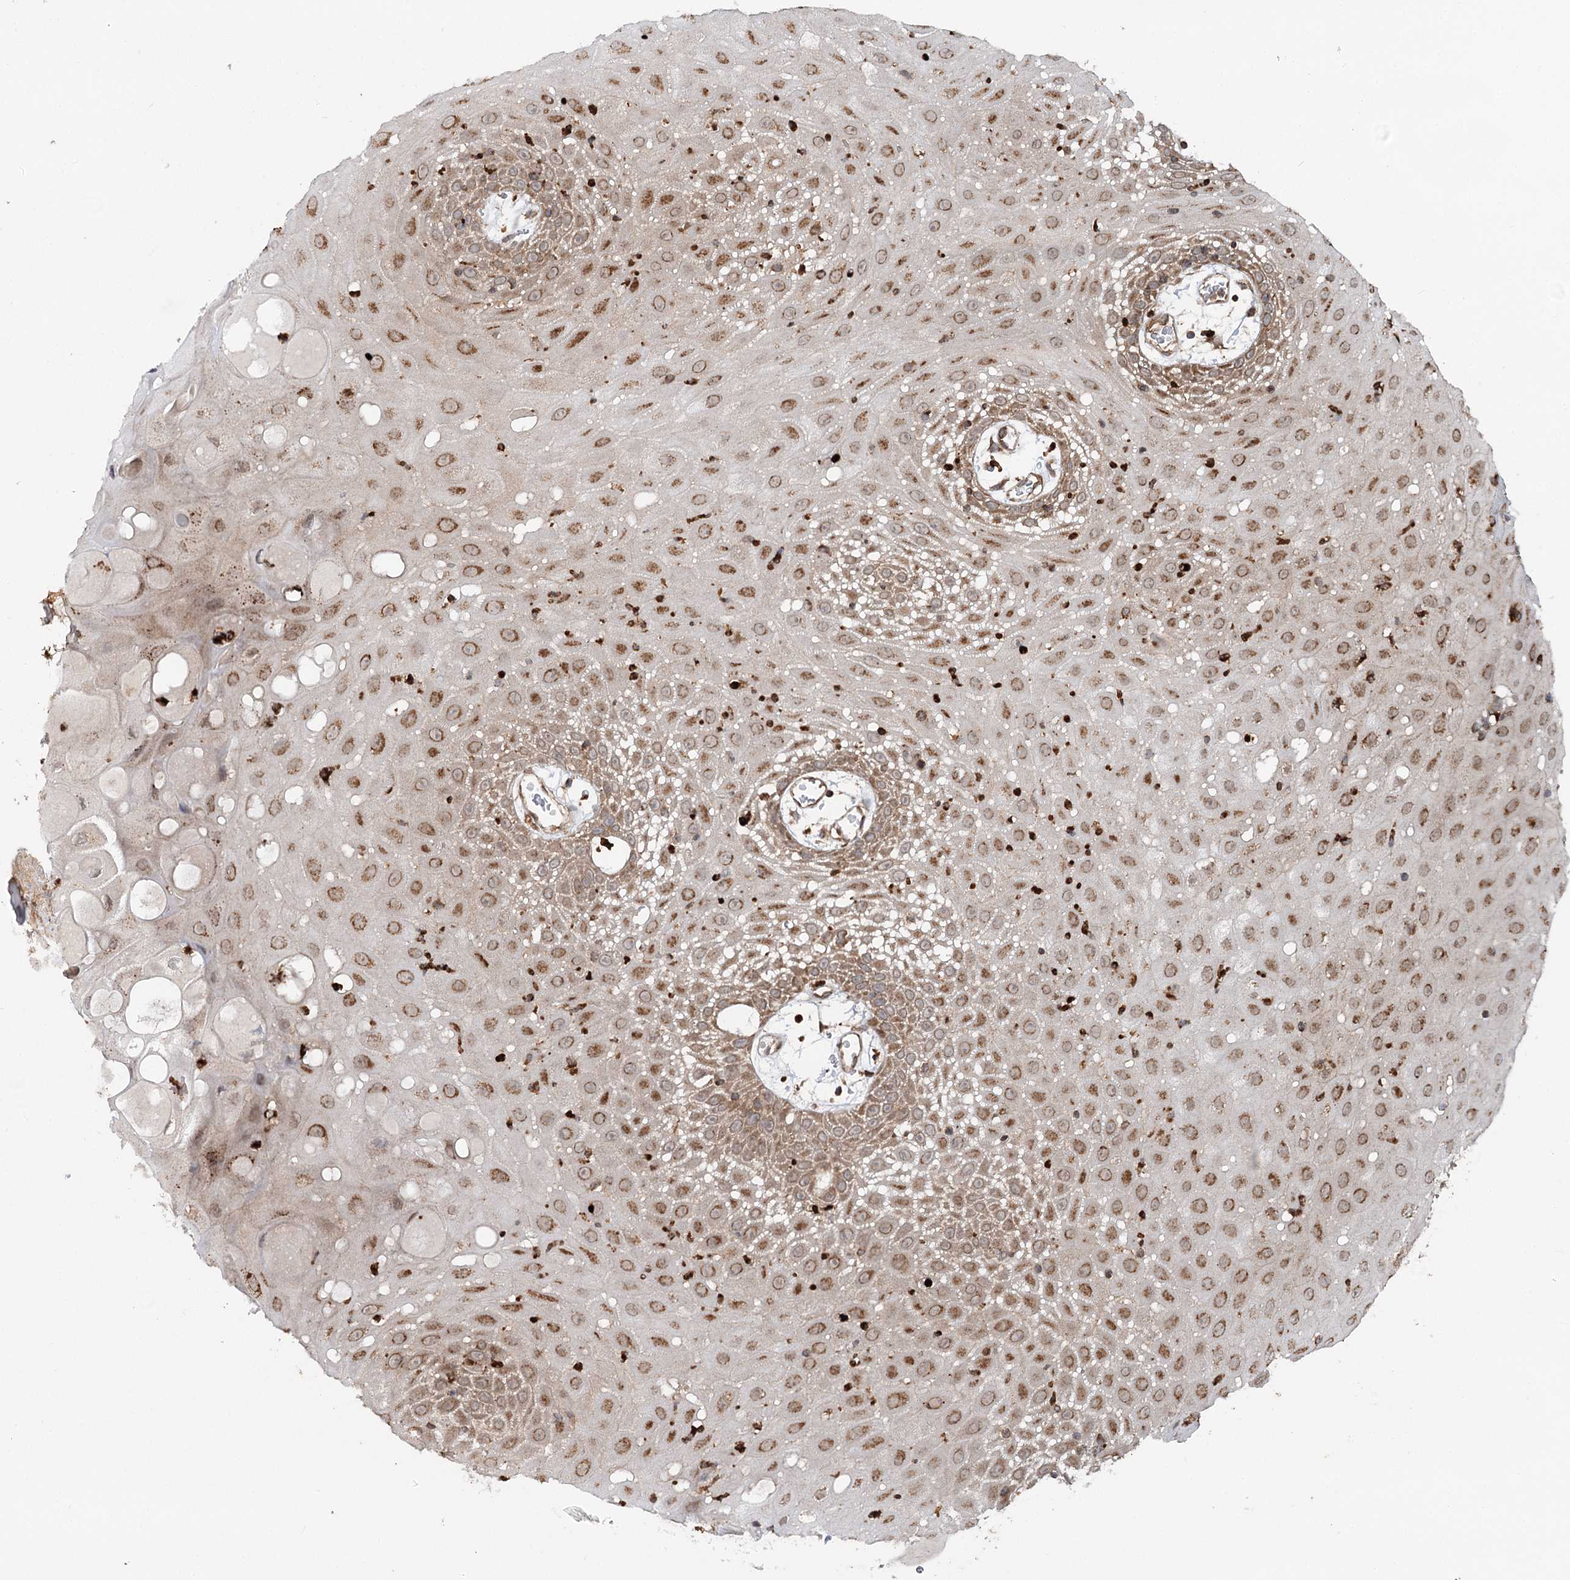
{"staining": {"intensity": "moderate", "quantity": "25%-75%", "location": "cytoplasmic/membranous"}, "tissue": "oral mucosa", "cell_type": "Squamous epithelial cells", "image_type": "normal", "snomed": [{"axis": "morphology", "description": "Normal tissue, NOS"}, {"axis": "topography", "description": "Skeletal muscle"}, {"axis": "topography", "description": "Oral tissue"}, {"axis": "topography", "description": "Salivary gland"}, {"axis": "topography", "description": "Peripheral nerve tissue"}], "caption": "Immunohistochemical staining of normal human oral mucosa displays medium levels of moderate cytoplasmic/membranous staining in about 25%-75% of squamous epithelial cells. (DAB (3,3'-diaminobenzidine) IHC with brightfield microscopy, high magnification).", "gene": "FGFR1OP2", "patient": {"sex": "male", "age": 54}}